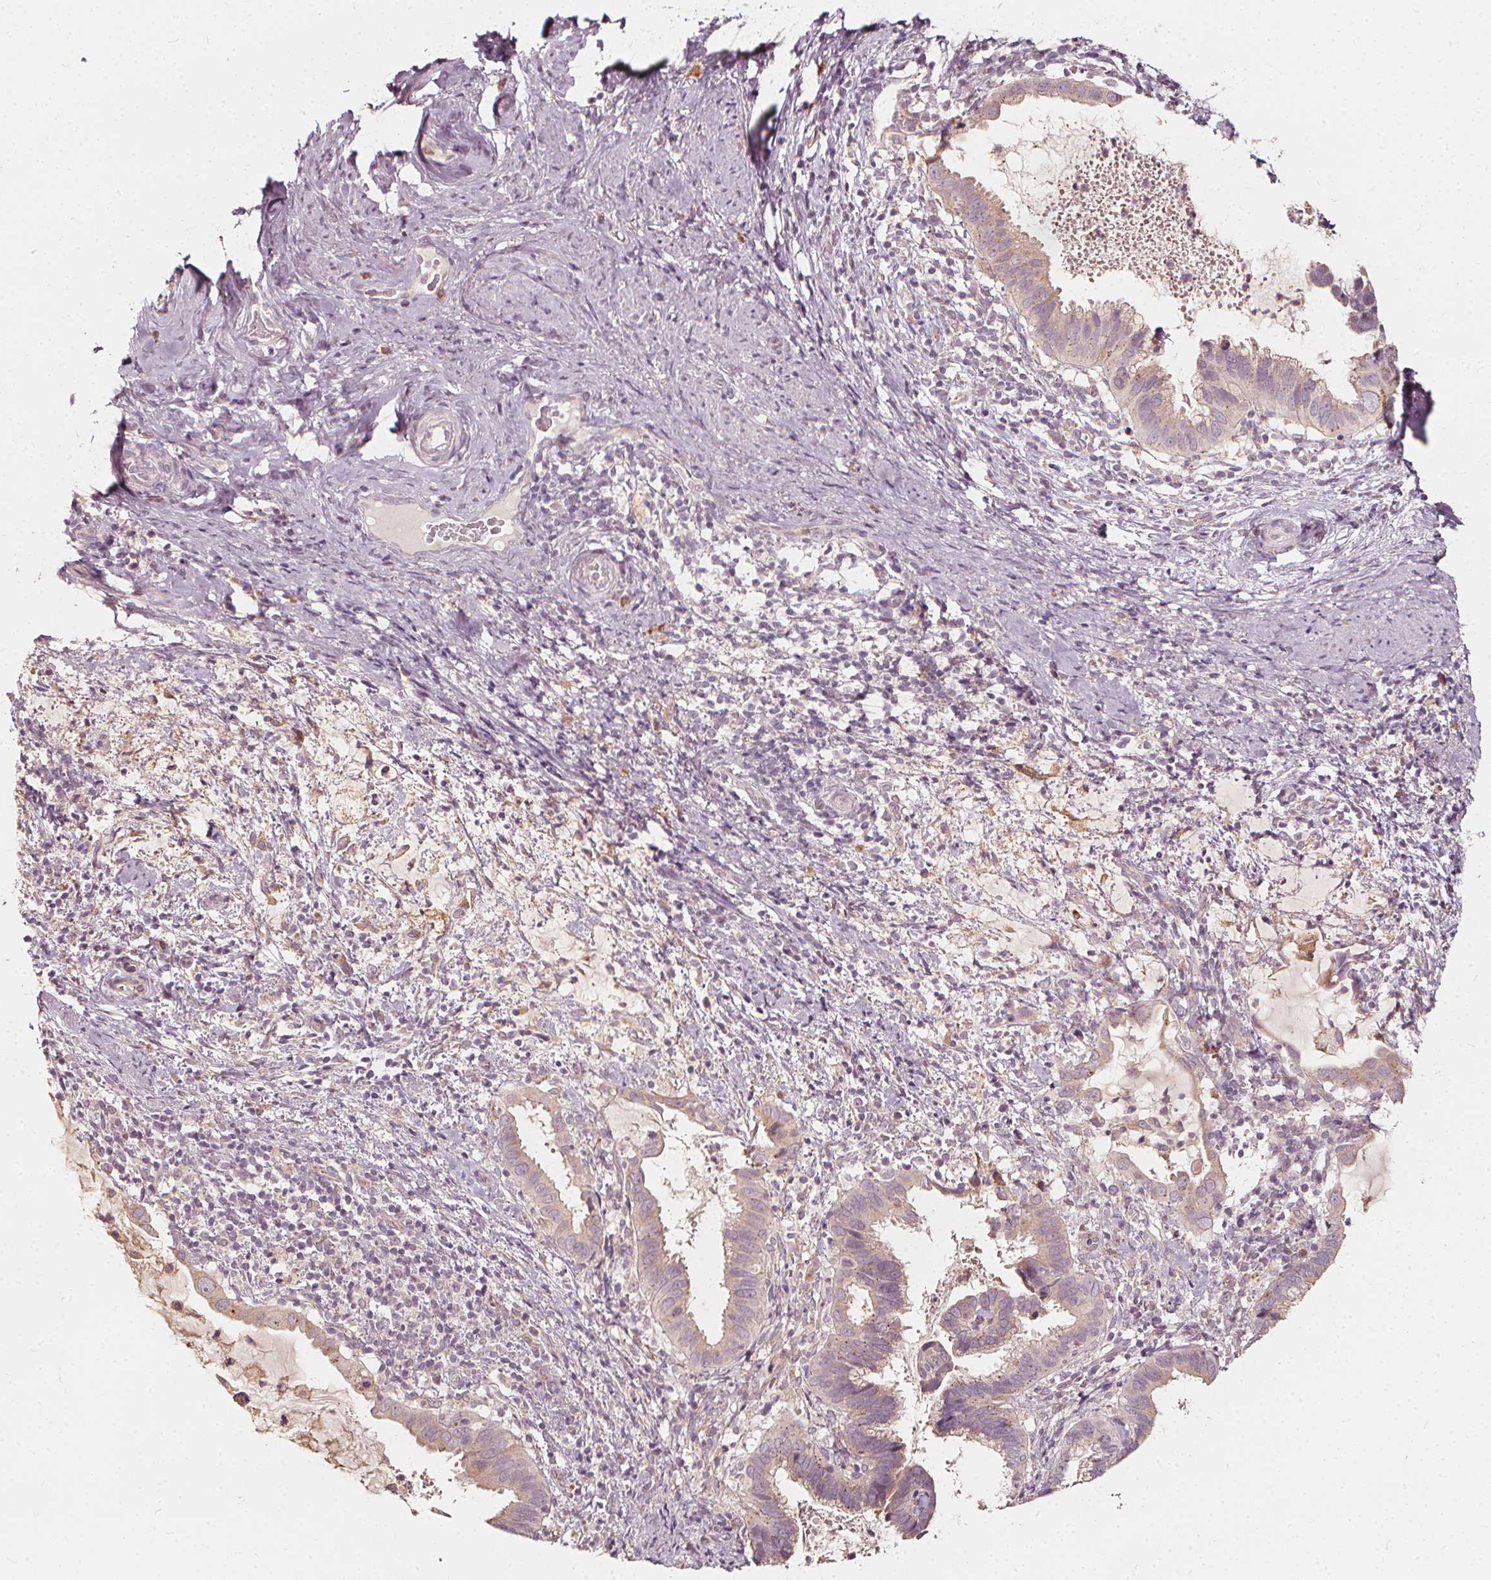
{"staining": {"intensity": "weak", "quantity": "<25%", "location": "cytoplasmic/membranous"}, "tissue": "cervical cancer", "cell_type": "Tumor cells", "image_type": "cancer", "snomed": [{"axis": "morphology", "description": "Adenocarcinoma, NOS"}, {"axis": "topography", "description": "Cervix"}], "caption": "Immunohistochemistry micrograph of cervical cancer stained for a protein (brown), which displays no staining in tumor cells. Brightfield microscopy of immunohistochemistry stained with DAB (brown) and hematoxylin (blue), captured at high magnification.", "gene": "NPC1L1", "patient": {"sex": "female", "age": 56}}